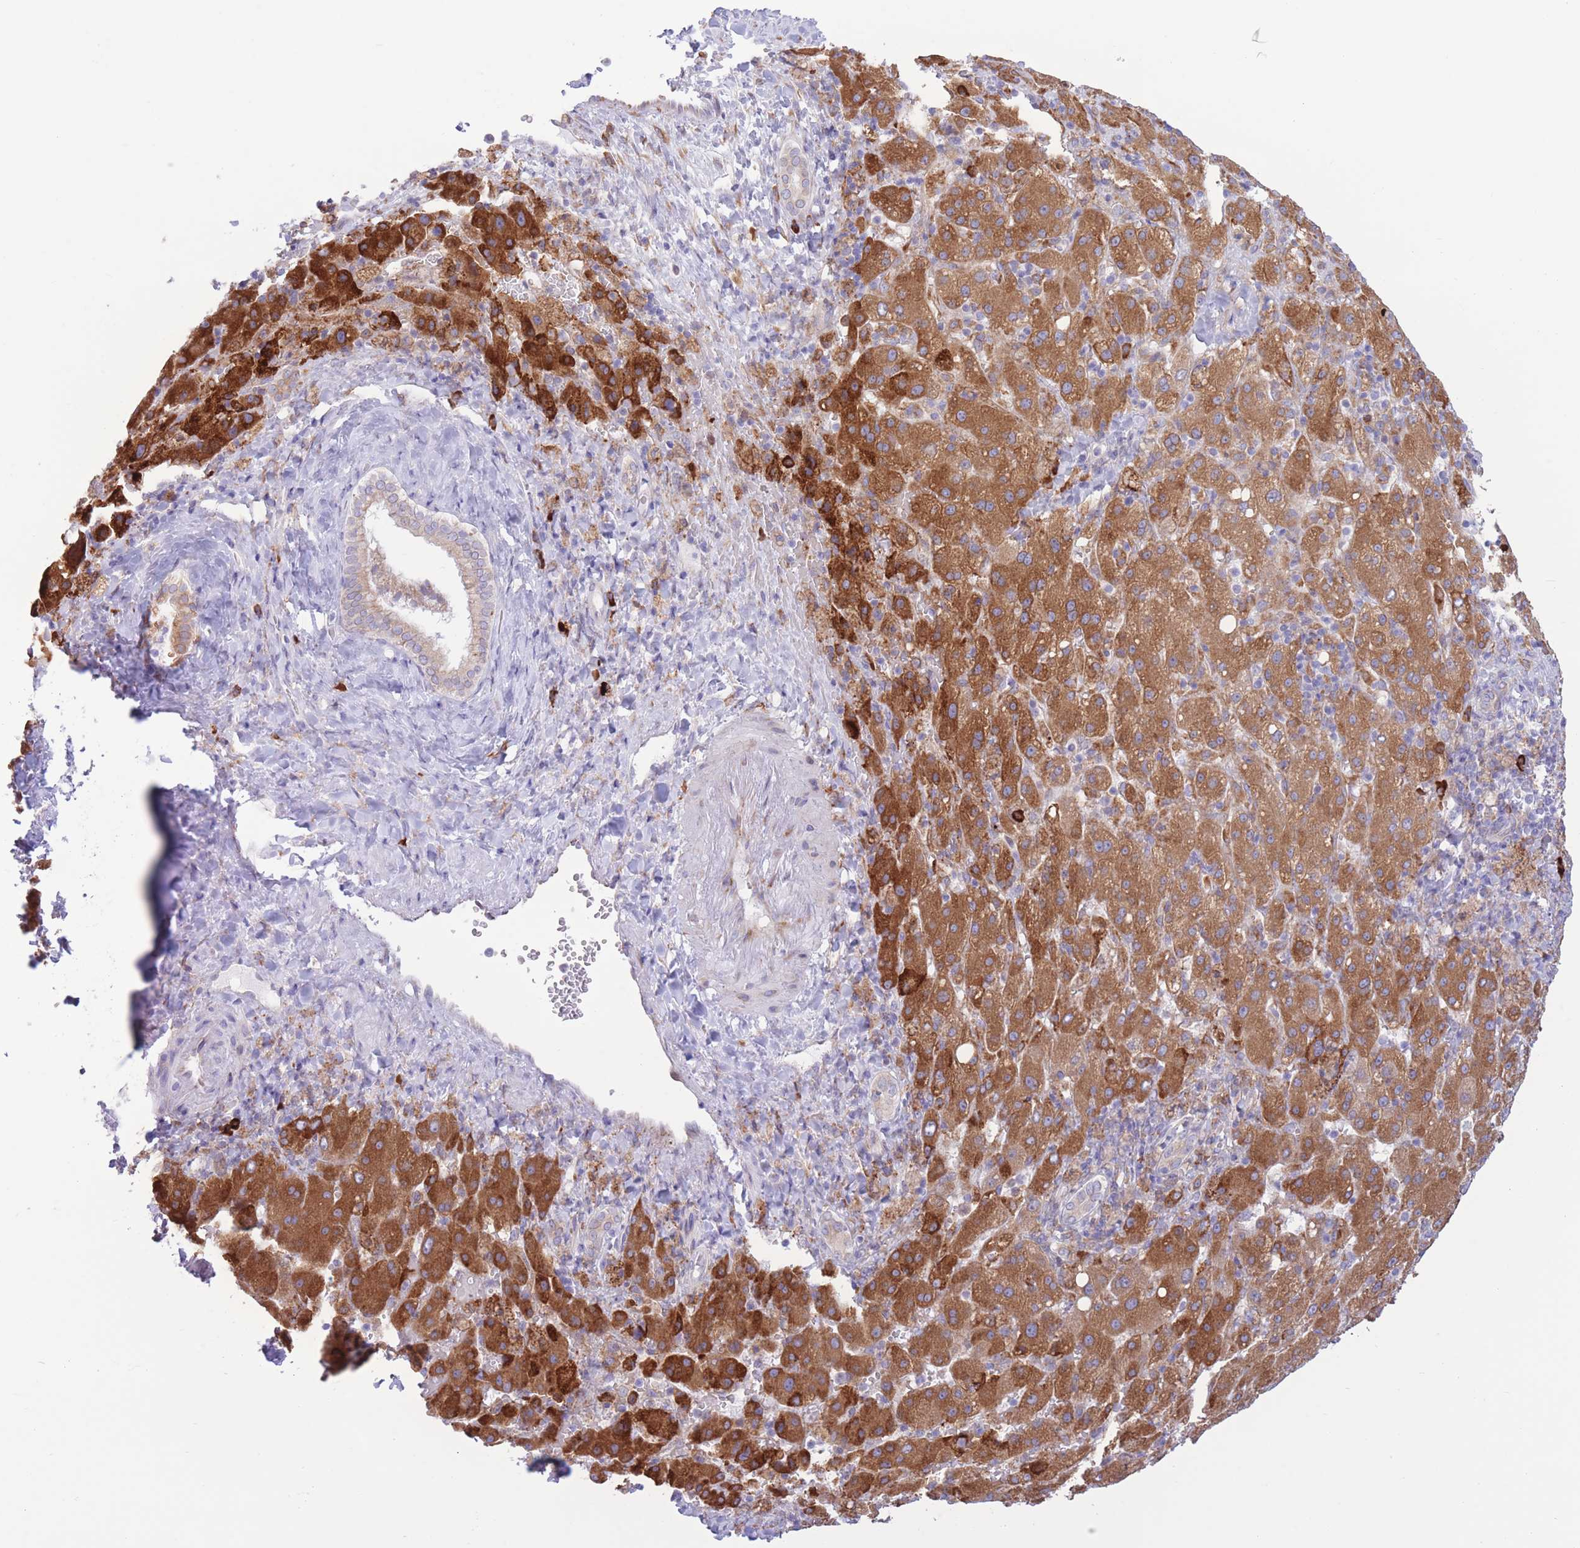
{"staining": {"intensity": "moderate", "quantity": ">75%", "location": "cytoplasmic/membranous"}, "tissue": "liver cancer", "cell_type": "Tumor cells", "image_type": "cancer", "snomed": [{"axis": "morphology", "description": "Carcinoma, Hepatocellular, NOS"}, {"axis": "topography", "description": "Liver"}], "caption": "Human hepatocellular carcinoma (liver) stained with a protein marker exhibits moderate staining in tumor cells.", "gene": "MYDGF", "patient": {"sex": "female", "age": 58}}